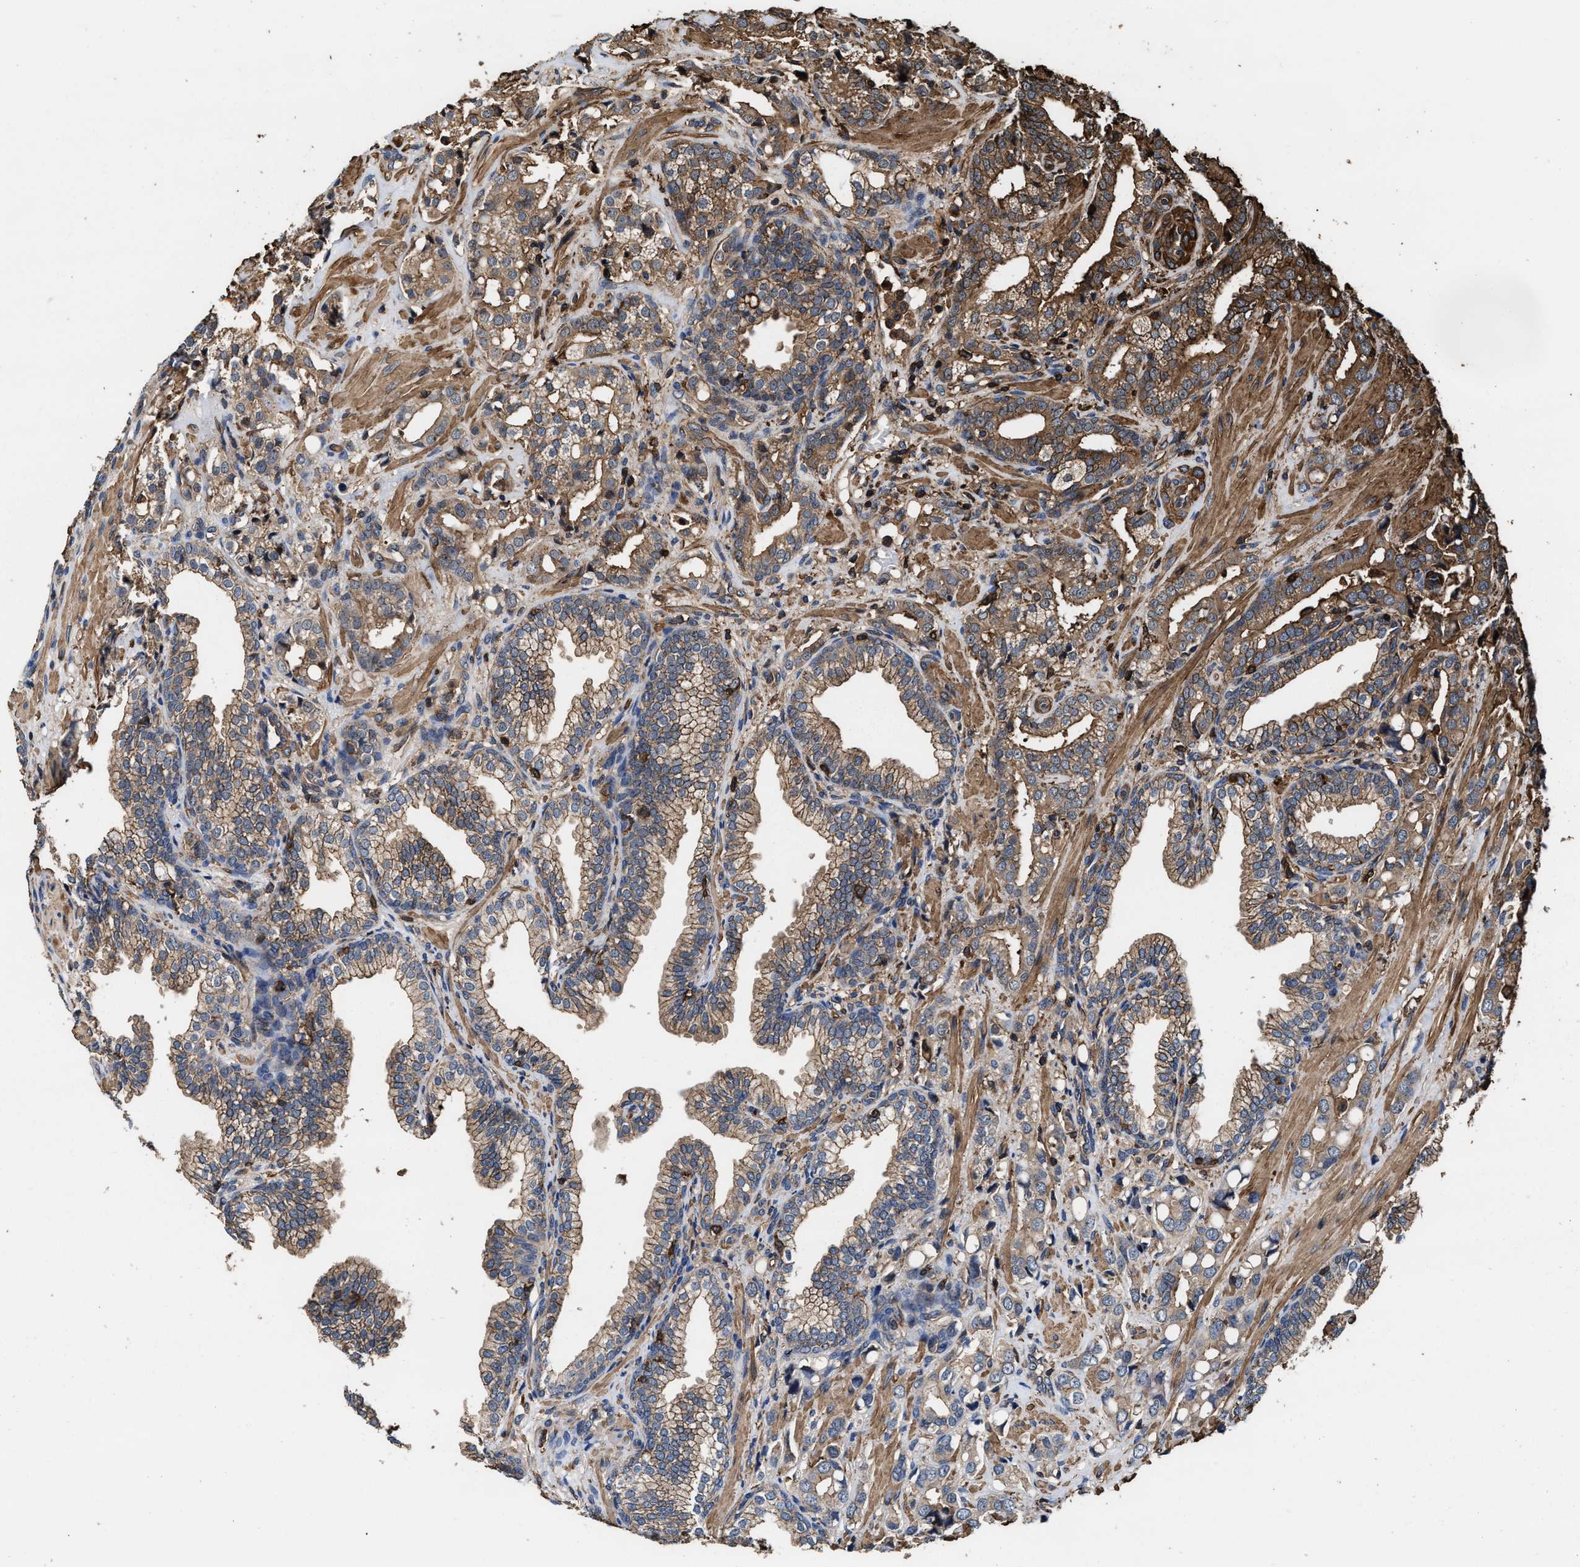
{"staining": {"intensity": "moderate", "quantity": ">75%", "location": "cytoplasmic/membranous"}, "tissue": "prostate cancer", "cell_type": "Tumor cells", "image_type": "cancer", "snomed": [{"axis": "morphology", "description": "Adenocarcinoma, High grade"}, {"axis": "topography", "description": "Prostate"}], "caption": "A medium amount of moderate cytoplasmic/membranous positivity is seen in about >75% of tumor cells in prostate high-grade adenocarcinoma tissue.", "gene": "KBTBD2", "patient": {"sex": "male", "age": 52}}